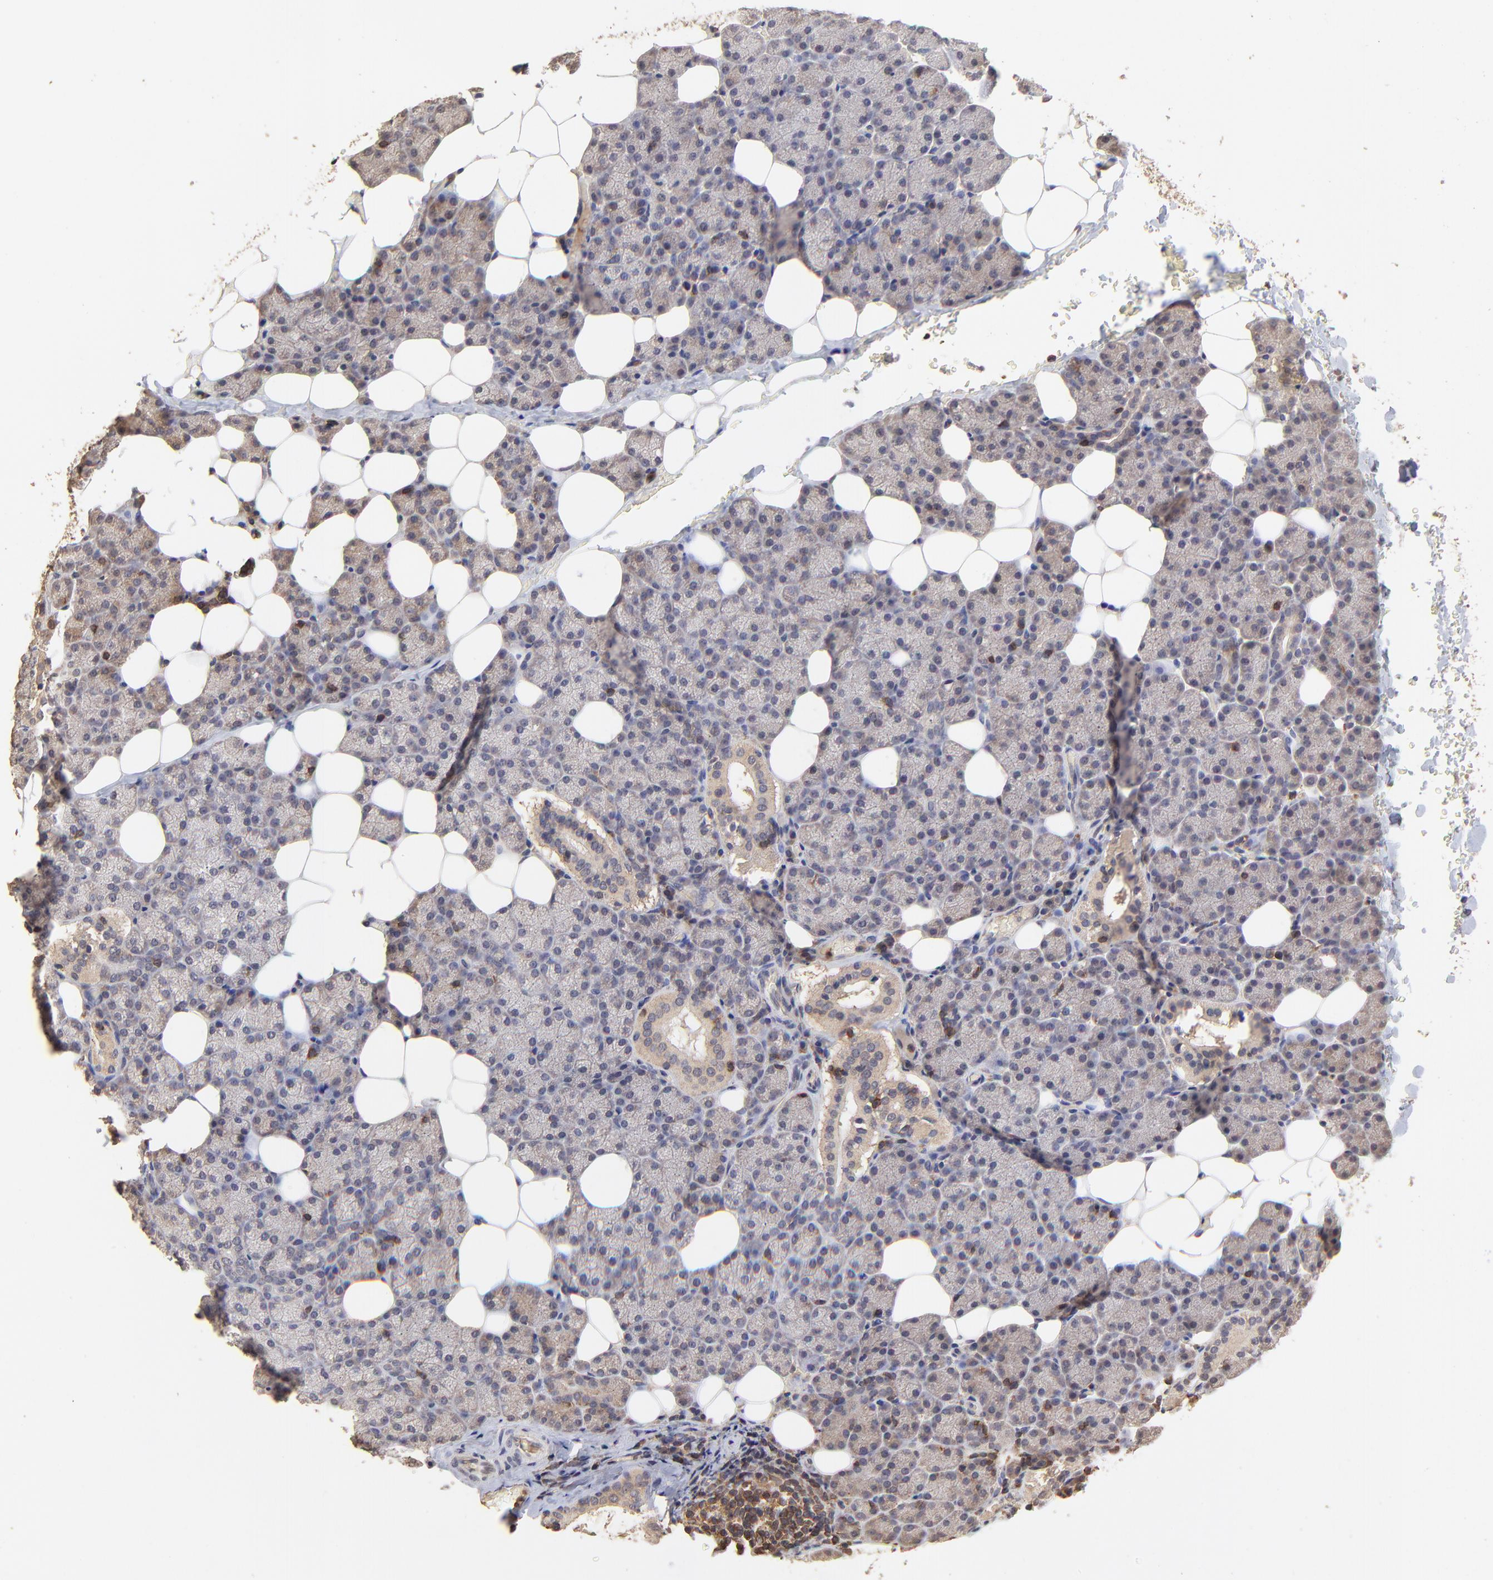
{"staining": {"intensity": "moderate", "quantity": "<25%", "location": "cytoplasmic/membranous"}, "tissue": "salivary gland", "cell_type": "Glandular cells", "image_type": "normal", "snomed": [{"axis": "morphology", "description": "Normal tissue, NOS"}, {"axis": "topography", "description": "Lymph node"}, {"axis": "topography", "description": "Salivary gland"}], "caption": "Immunohistochemical staining of normal human salivary gland demonstrates moderate cytoplasmic/membranous protein staining in approximately <25% of glandular cells. The protein is shown in brown color, while the nuclei are stained blue.", "gene": "STON2", "patient": {"sex": "male", "age": 8}}